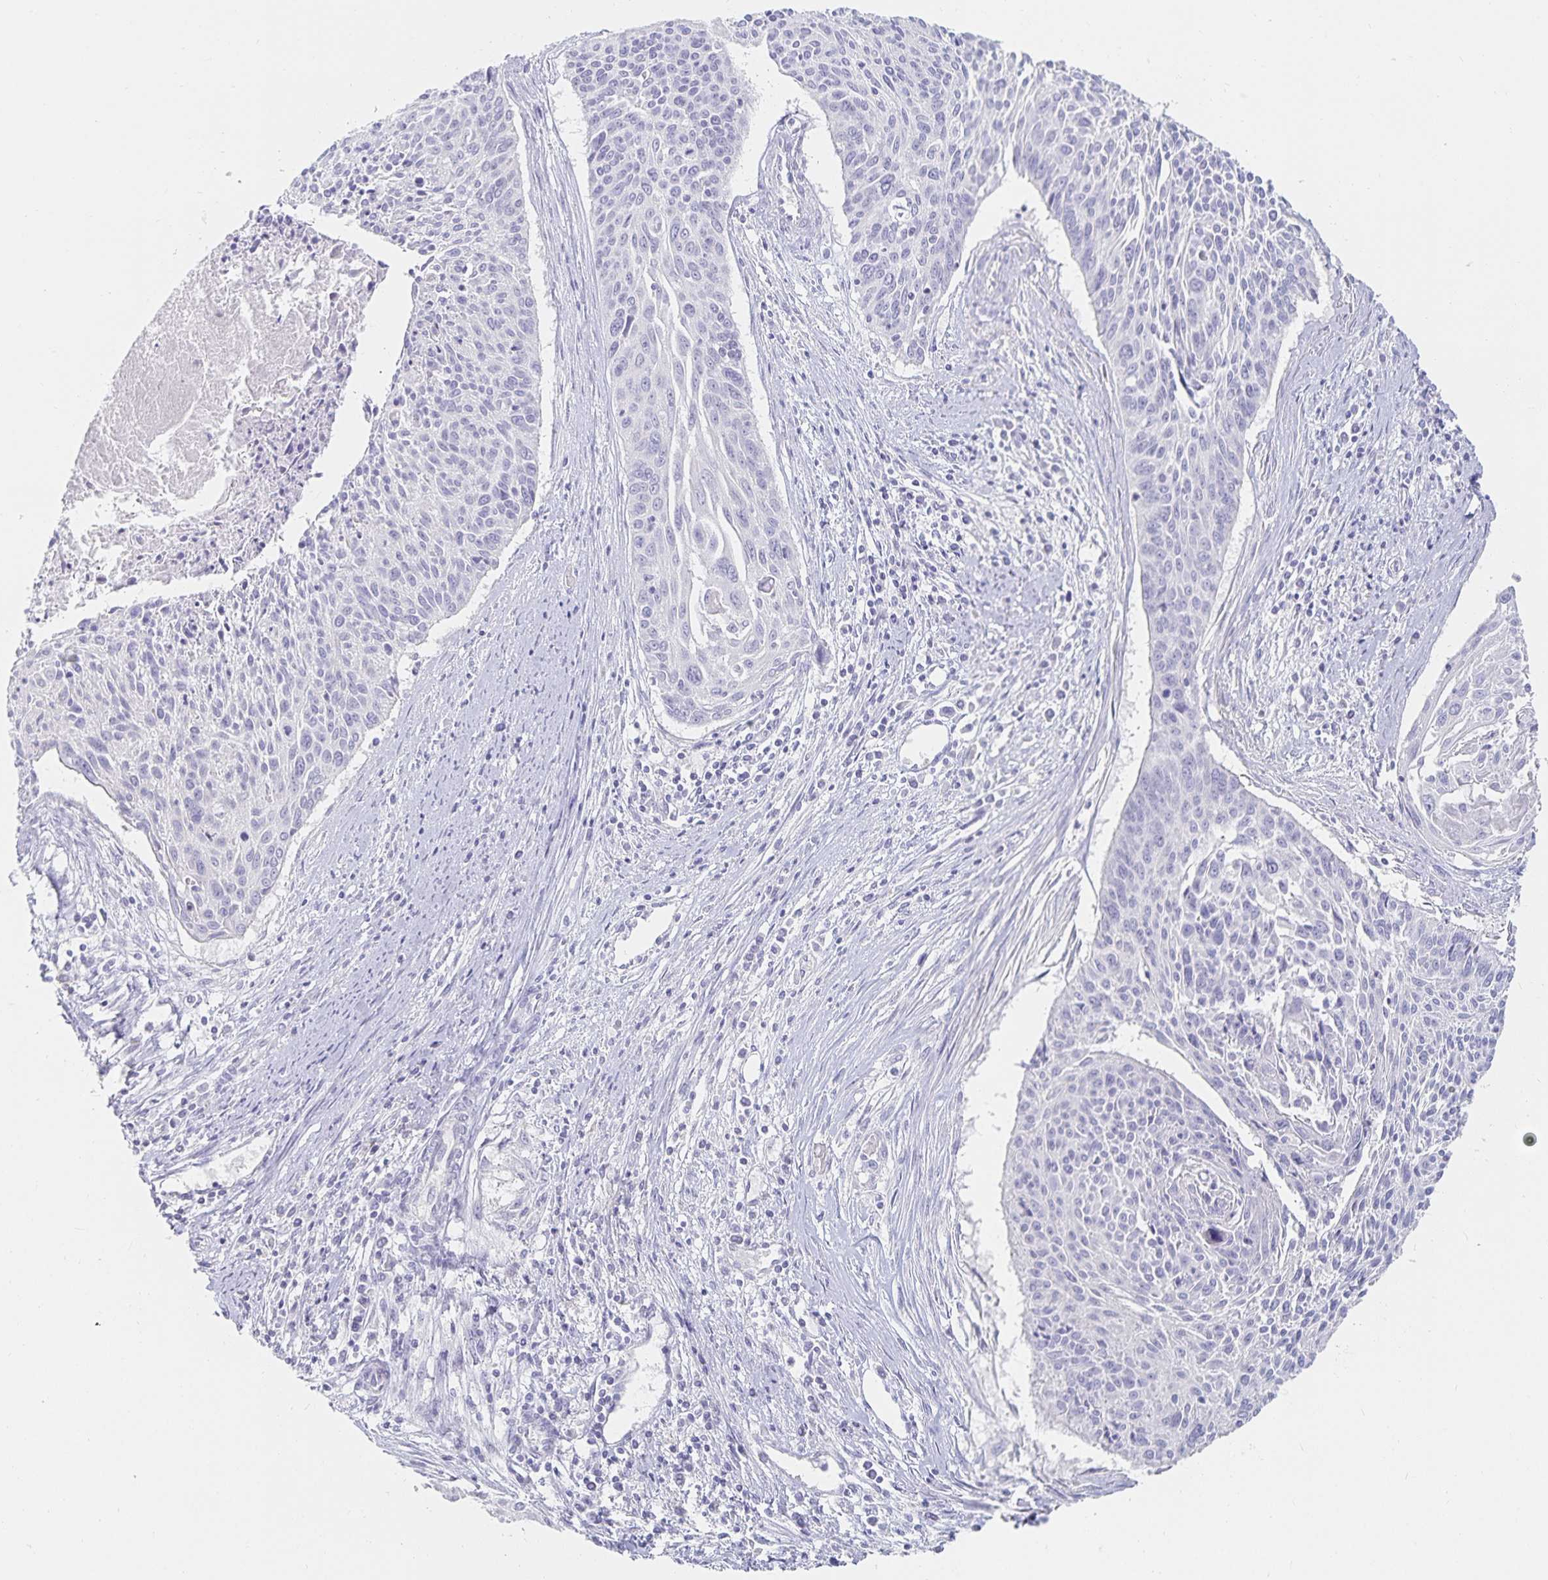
{"staining": {"intensity": "negative", "quantity": "none", "location": "none"}, "tissue": "cervical cancer", "cell_type": "Tumor cells", "image_type": "cancer", "snomed": [{"axis": "morphology", "description": "Squamous cell carcinoma, NOS"}, {"axis": "topography", "description": "Cervix"}], "caption": "Immunohistochemistry photomicrograph of neoplastic tissue: human cervical cancer stained with DAB shows no significant protein positivity in tumor cells.", "gene": "SFTPA1", "patient": {"sex": "female", "age": 55}}